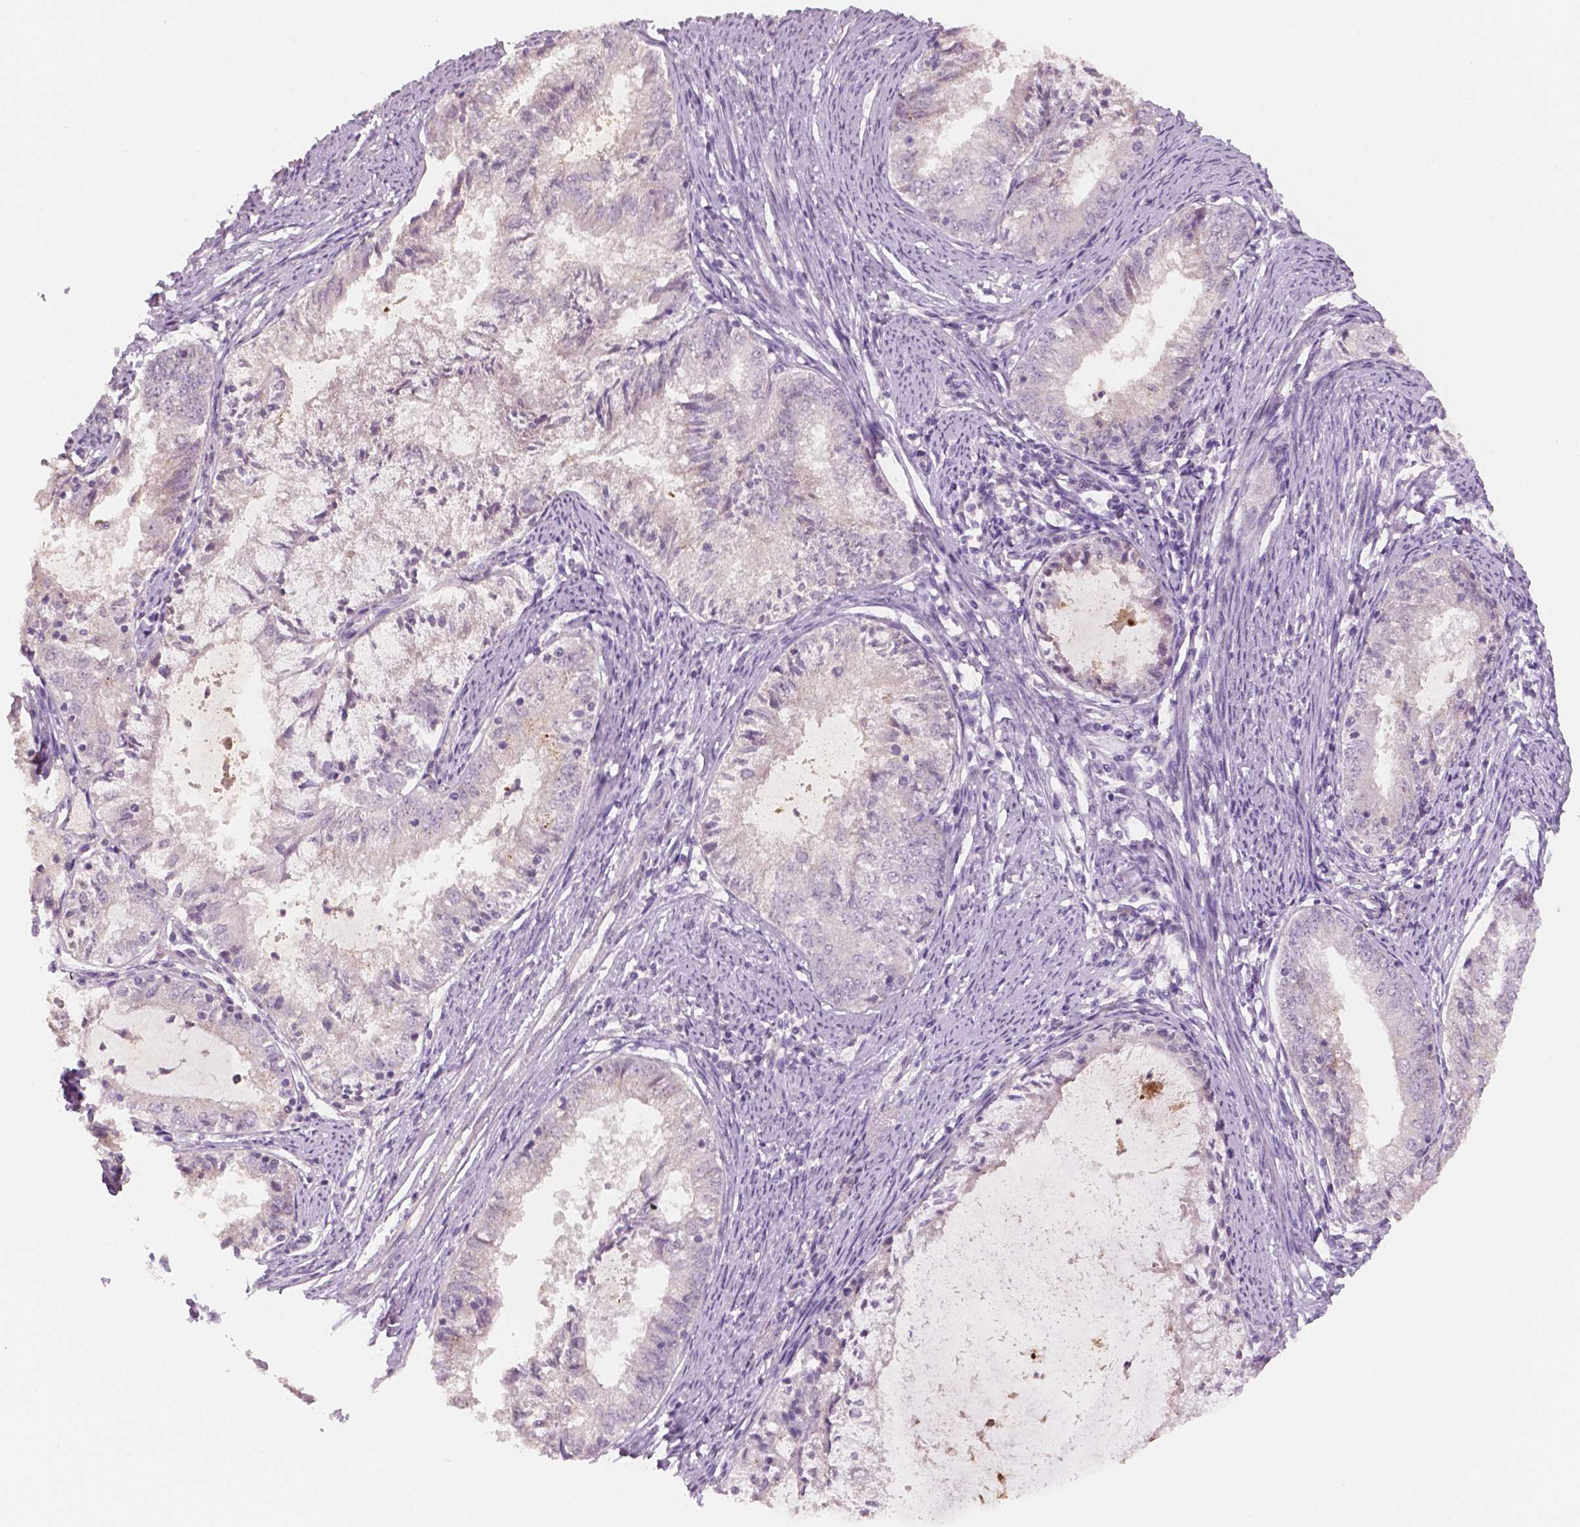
{"staining": {"intensity": "negative", "quantity": "none", "location": "none"}, "tissue": "endometrial cancer", "cell_type": "Tumor cells", "image_type": "cancer", "snomed": [{"axis": "morphology", "description": "Adenocarcinoma, NOS"}, {"axis": "topography", "description": "Endometrium"}], "caption": "IHC micrograph of human adenocarcinoma (endometrial) stained for a protein (brown), which reveals no staining in tumor cells. (DAB (3,3'-diaminobenzidine) IHC, high magnification).", "gene": "APOA4", "patient": {"sex": "female", "age": 57}}